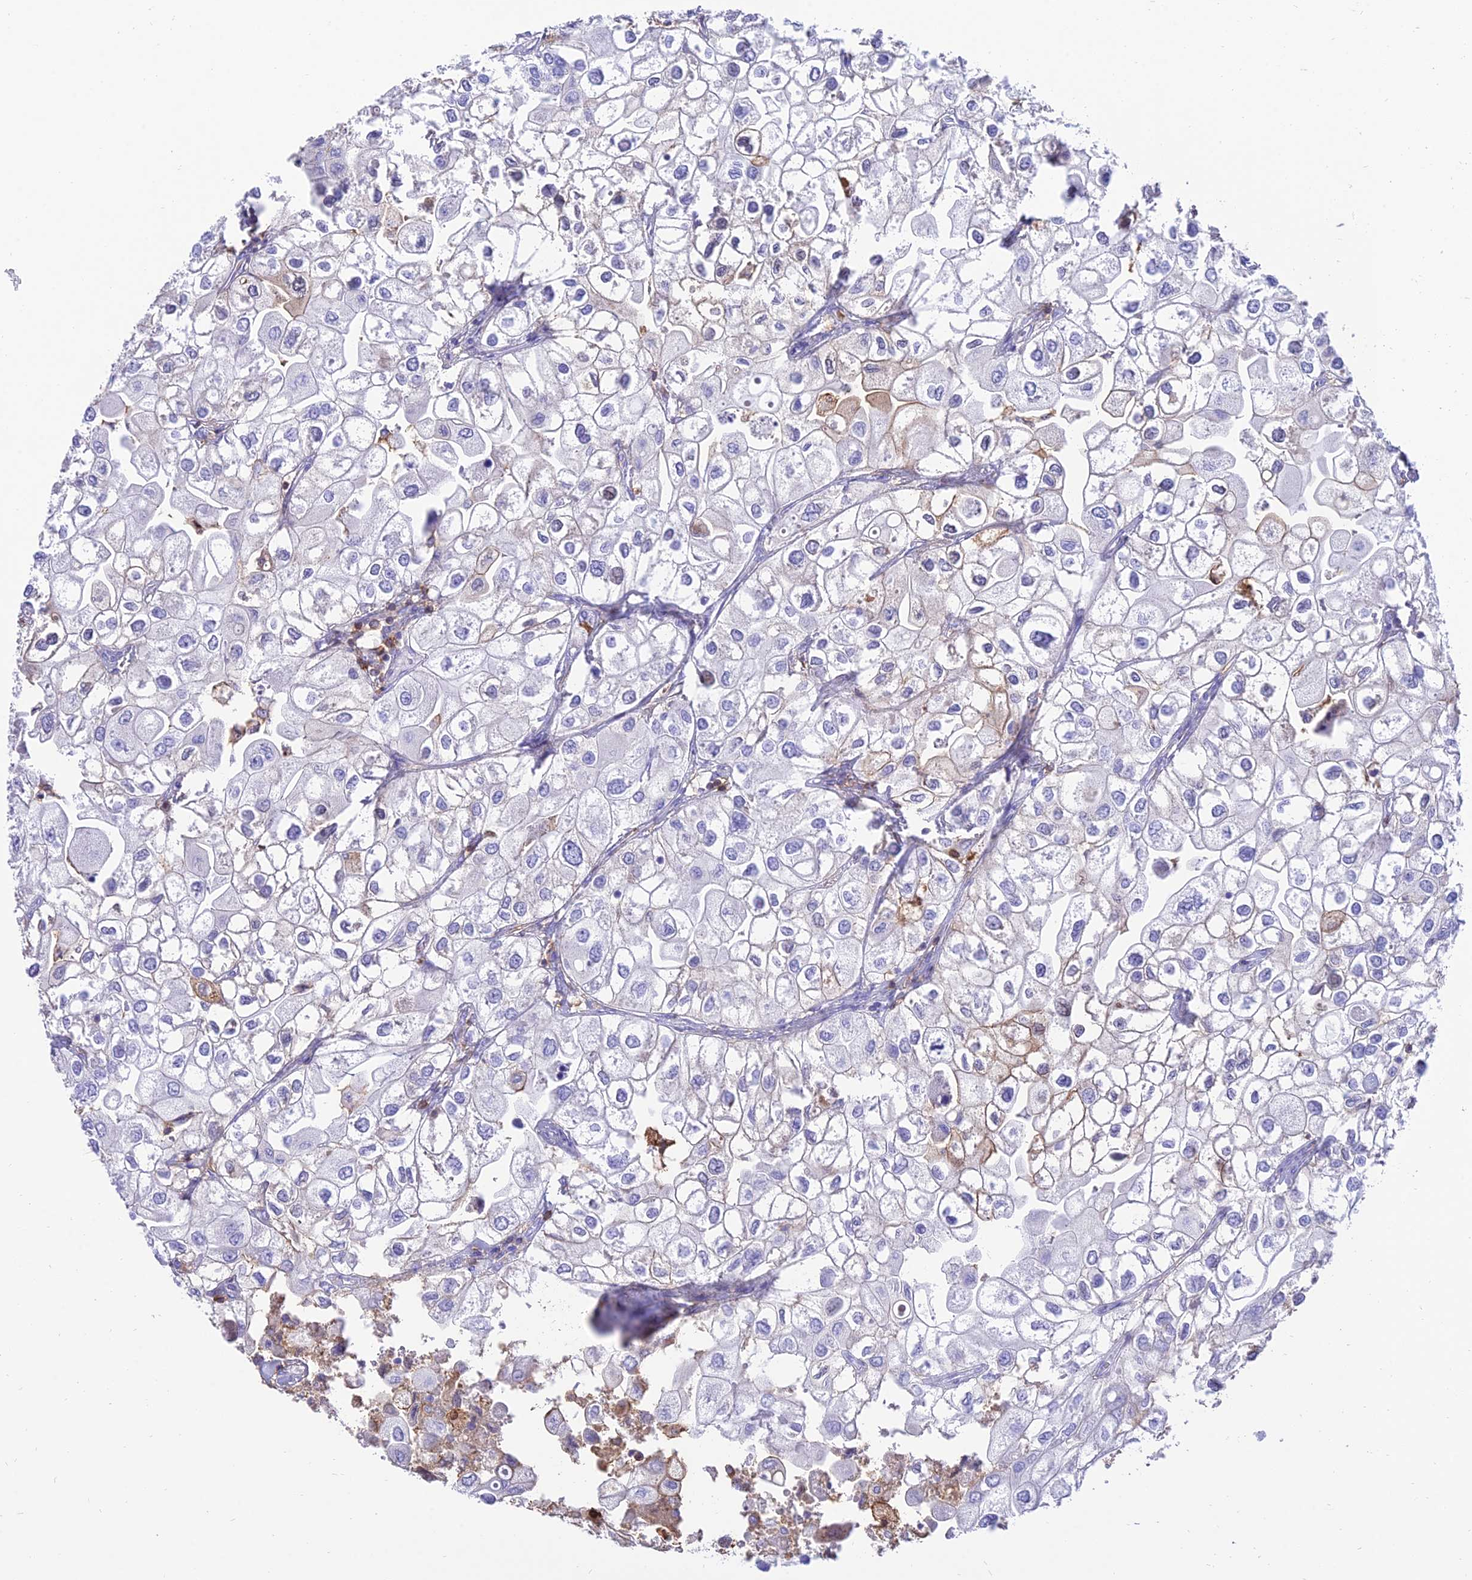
{"staining": {"intensity": "negative", "quantity": "none", "location": "none"}, "tissue": "urothelial cancer", "cell_type": "Tumor cells", "image_type": "cancer", "snomed": [{"axis": "morphology", "description": "Urothelial carcinoma, High grade"}, {"axis": "topography", "description": "Urinary bladder"}], "caption": "This micrograph is of high-grade urothelial carcinoma stained with immunohistochemistry (IHC) to label a protein in brown with the nuclei are counter-stained blue. There is no positivity in tumor cells.", "gene": "SREK1IP1", "patient": {"sex": "male", "age": 64}}